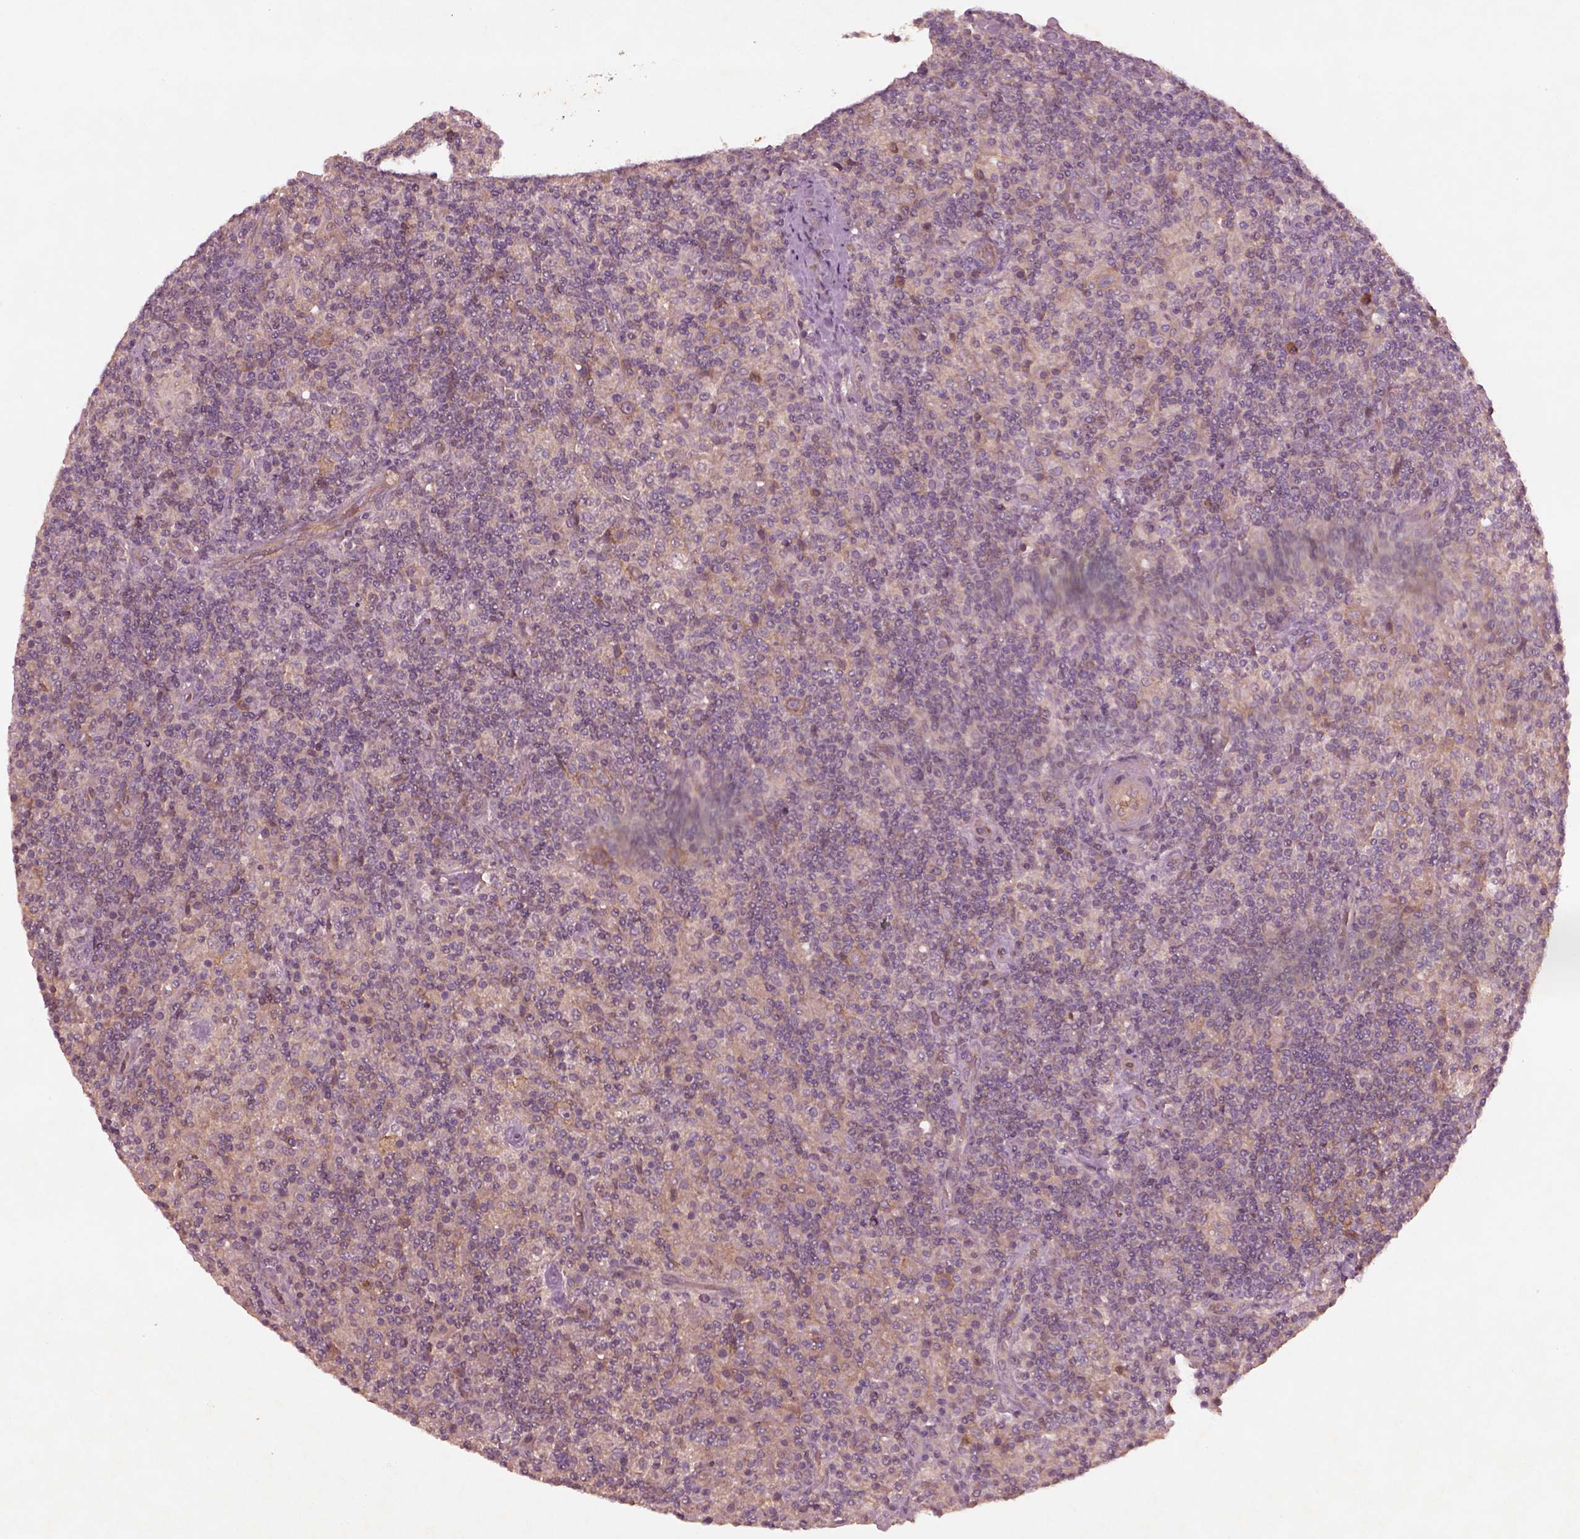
{"staining": {"intensity": "moderate", "quantity": ">75%", "location": "cytoplasmic/membranous"}, "tissue": "lymphoma", "cell_type": "Tumor cells", "image_type": "cancer", "snomed": [{"axis": "morphology", "description": "Hodgkin's disease, NOS"}, {"axis": "topography", "description": "Lymph node"}], "caption": "Protein staining exhibits moderate cytoplasmic/membranous expression in approximately >75% of tumor cells in lymphoma.", "gene": "FAM234A", "patient": {"sex": "male", "age": 70}}